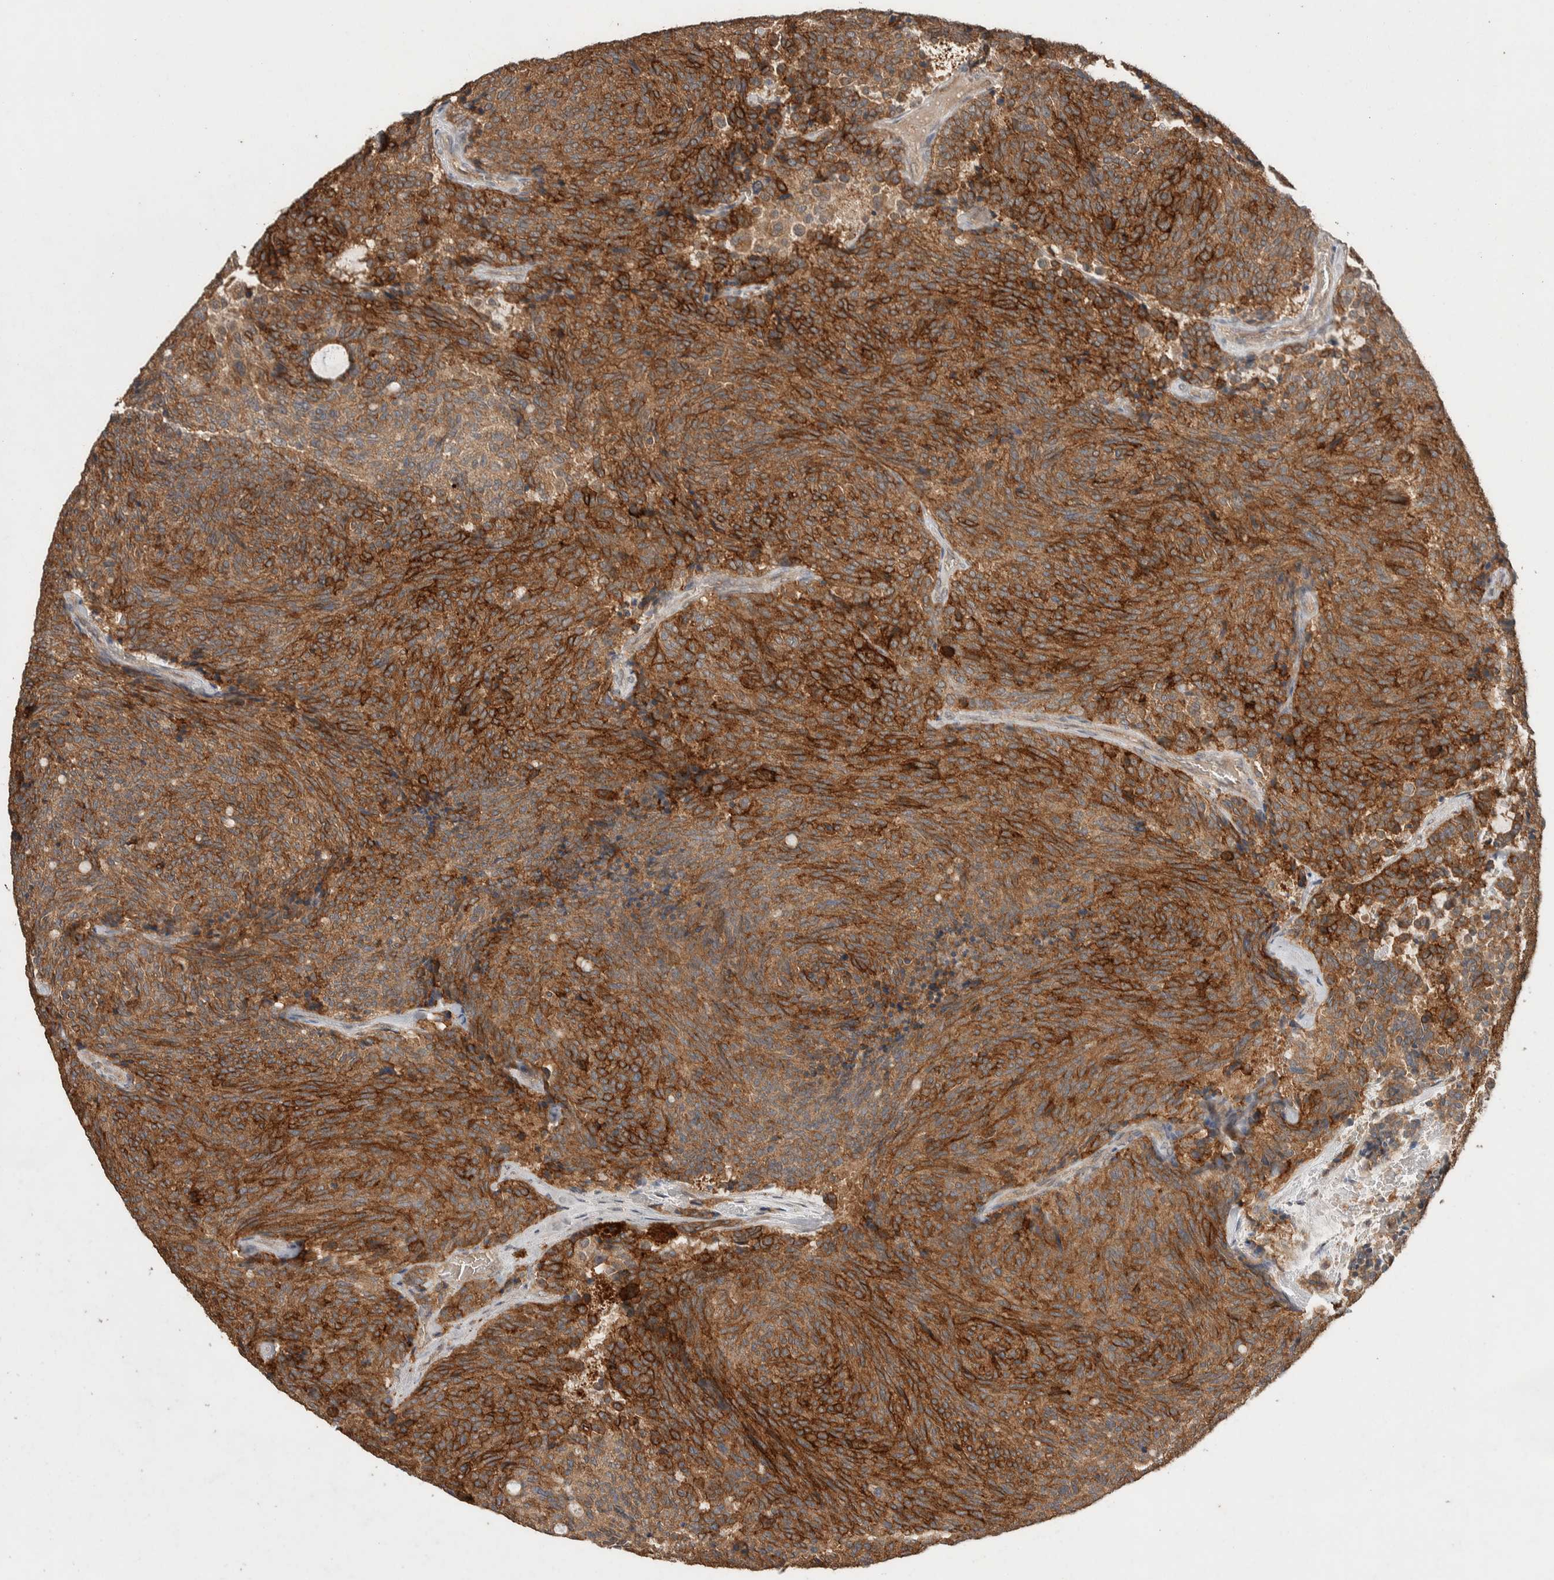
{"staining": {"intensity": "moderate", "quantity": ">75%", "location": "cytoplasmic/membranous"}, "tissue": "carcinoid", "cell_type": "Tumor cells", "image_type": "cancer", "snomed": [{"axis": "morphology", "description": "Carcinoid, malignant, NOS"}, {"axis": "topography", "description": "Pancreas"}], "caption": "Immunohistochemistry (IHC) histopathology image of neoplastic tissue: human carcinoid (malignant) stained using IHC shows medium levels of moderate protein expression localized specifically in the cytoplasmic/membranous of tumor cells, appearing as a cytoplasmic/membranous brown color.", "gene": "KCNJ5", "patient": {"sex": "female", "age": 54}}